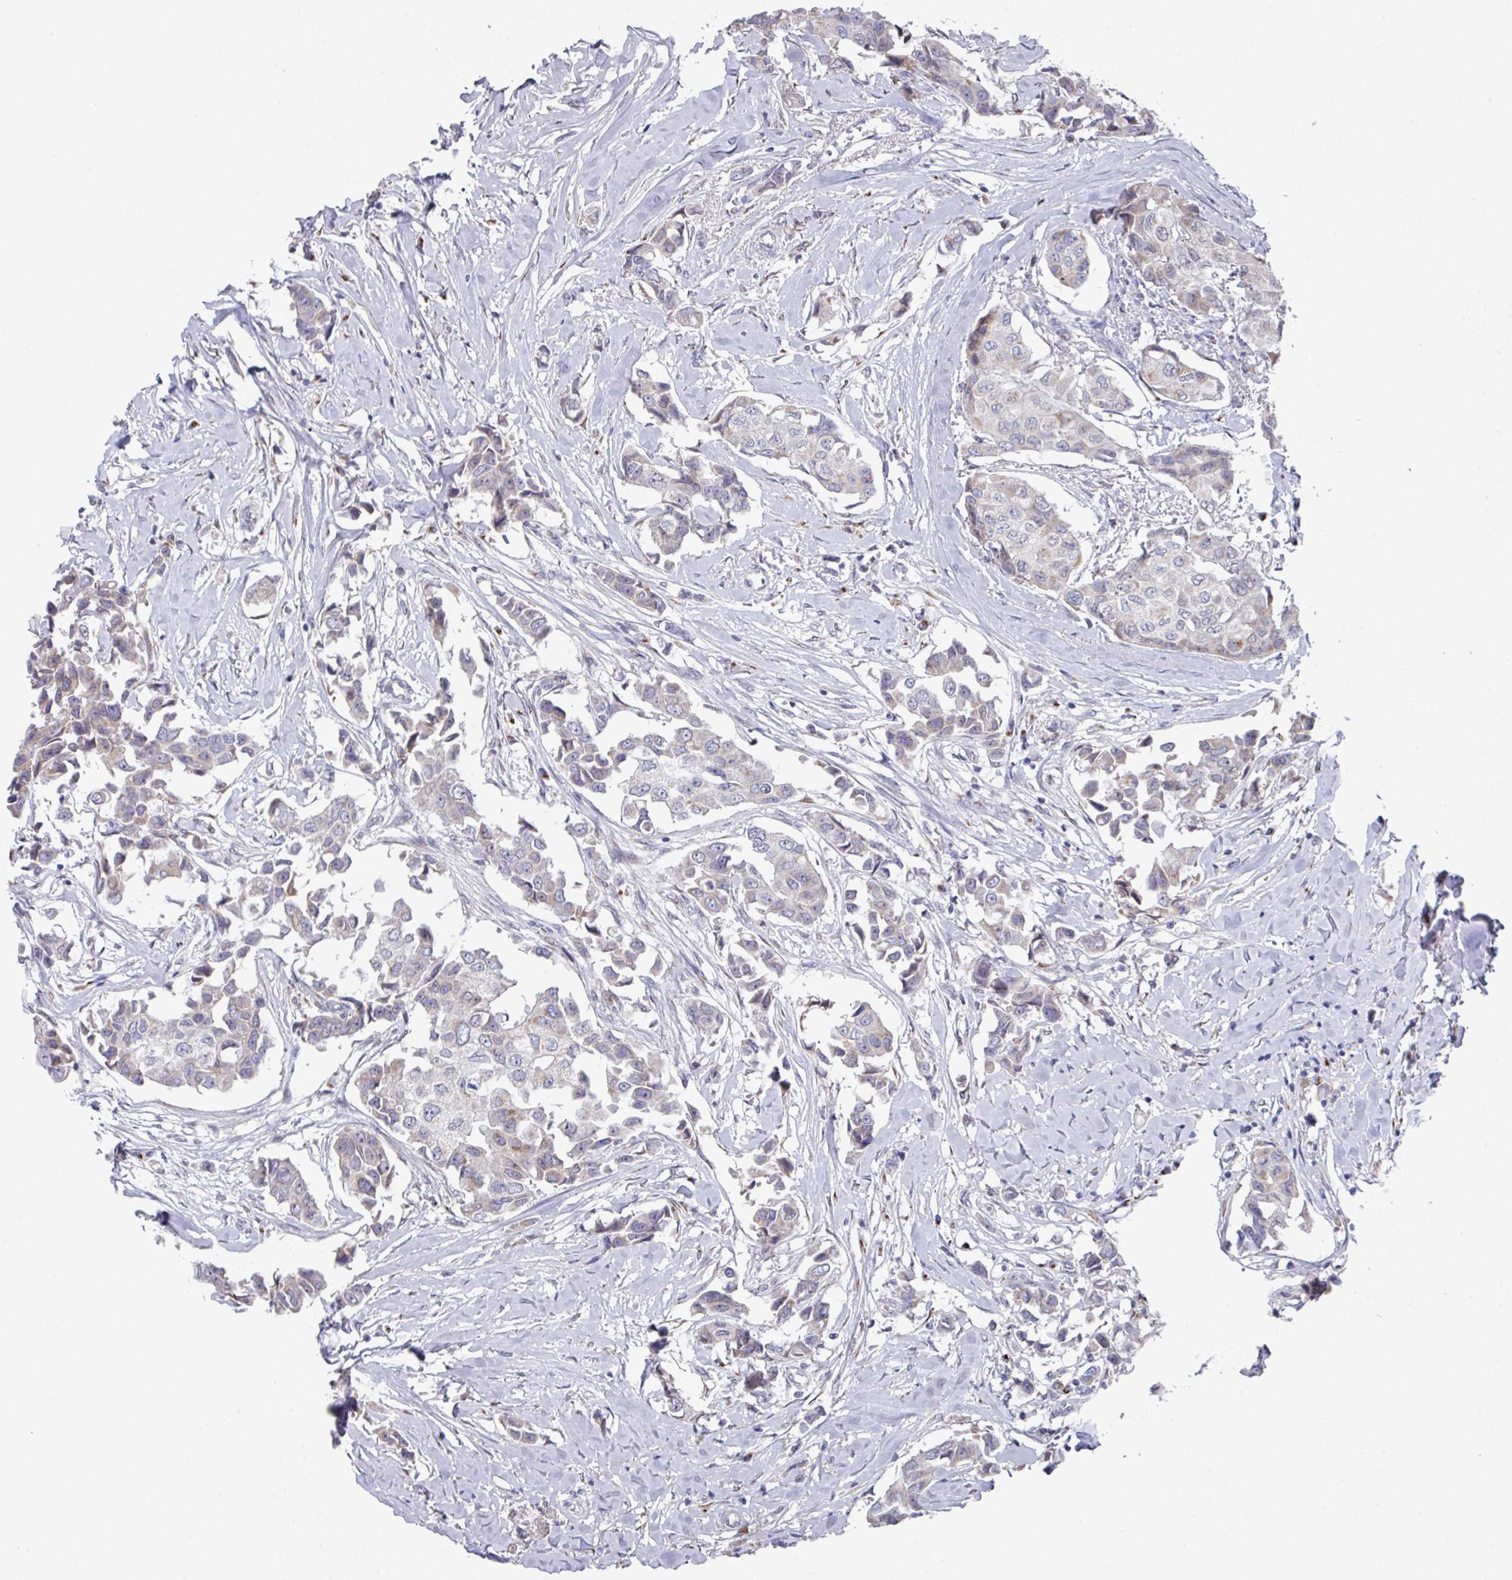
{"staining": {"intensity": "negative", "quantity": "none", "location": "none"}, "tissue": "breast cancer", "cell_type": "Tumor cells", "image_type": "cancer", "snomed": [{"axis": "morphology", "description": "Duct carcinoma"}, {"axis": "topography", "description": "Breast"}], "caption": "Immunohistochemical staining of human breast cancer reveals no significant positivity in tumor cells.", "gene": "VKORC1L1", "patient": {"sex": "female", "age": 80}}